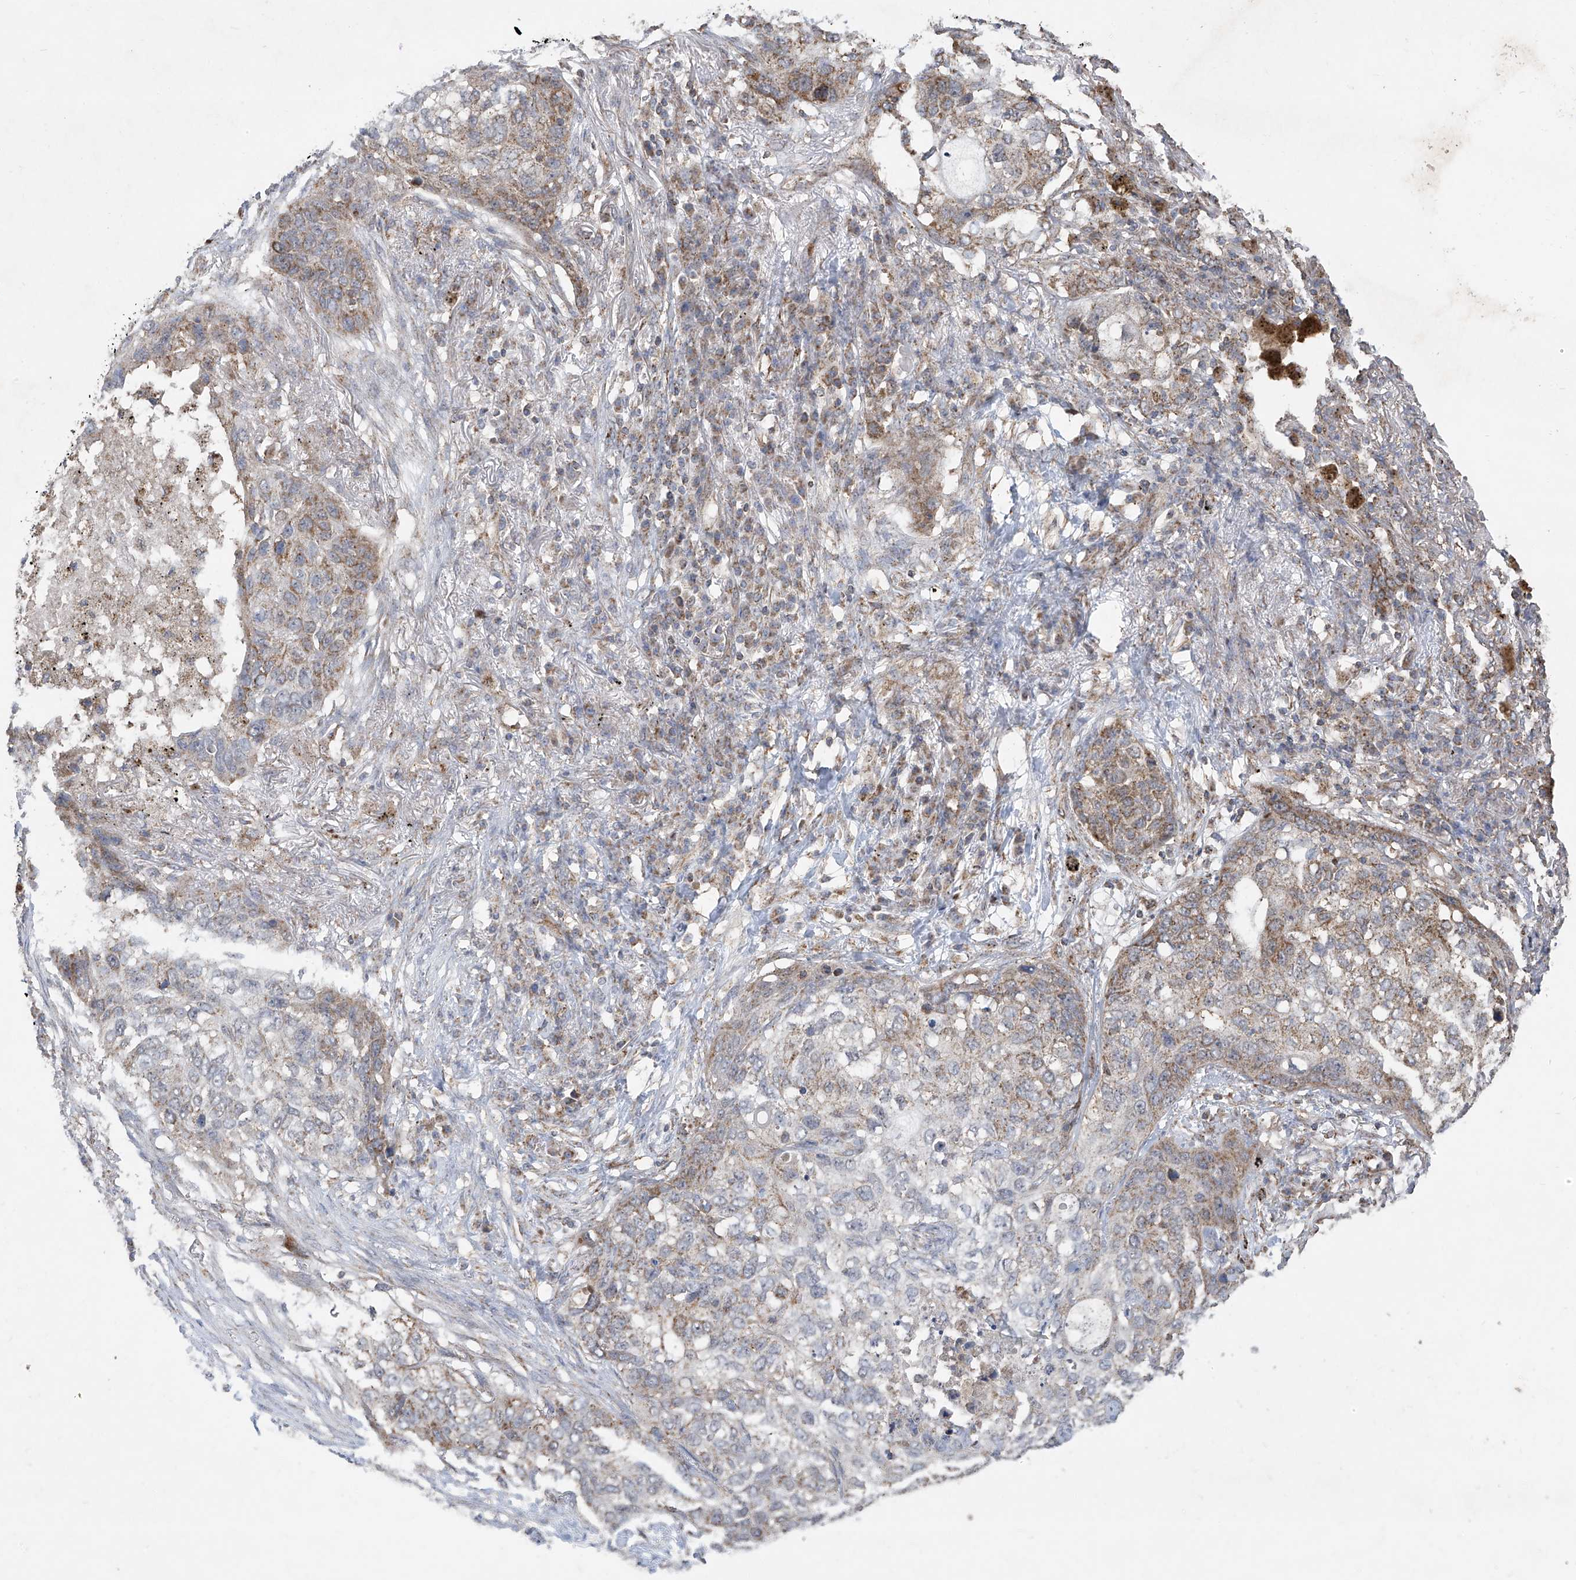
{"staining": {"intensity": "weak", "quantity": ">75%", "location": "cytoplasmic/membranous"}, "tissue": "lung cancer", "cell_type": "Tumor cells", "image_type": "cancer", "snomed": [{"axis": "morphology", "description": "Squamous cell carcinoma, NOS"}, {"axis": "topography", "description": "Lung"}], "caption": "The immunohistochemical stain labels weak cytoplasmic/membranous positivity in tumor cells of squamous cell carcinoma (lung) tissue. Nuclei are stained in blue.", "gene": "UQCC1", "patient": {"sex": "female", "age": 63}}